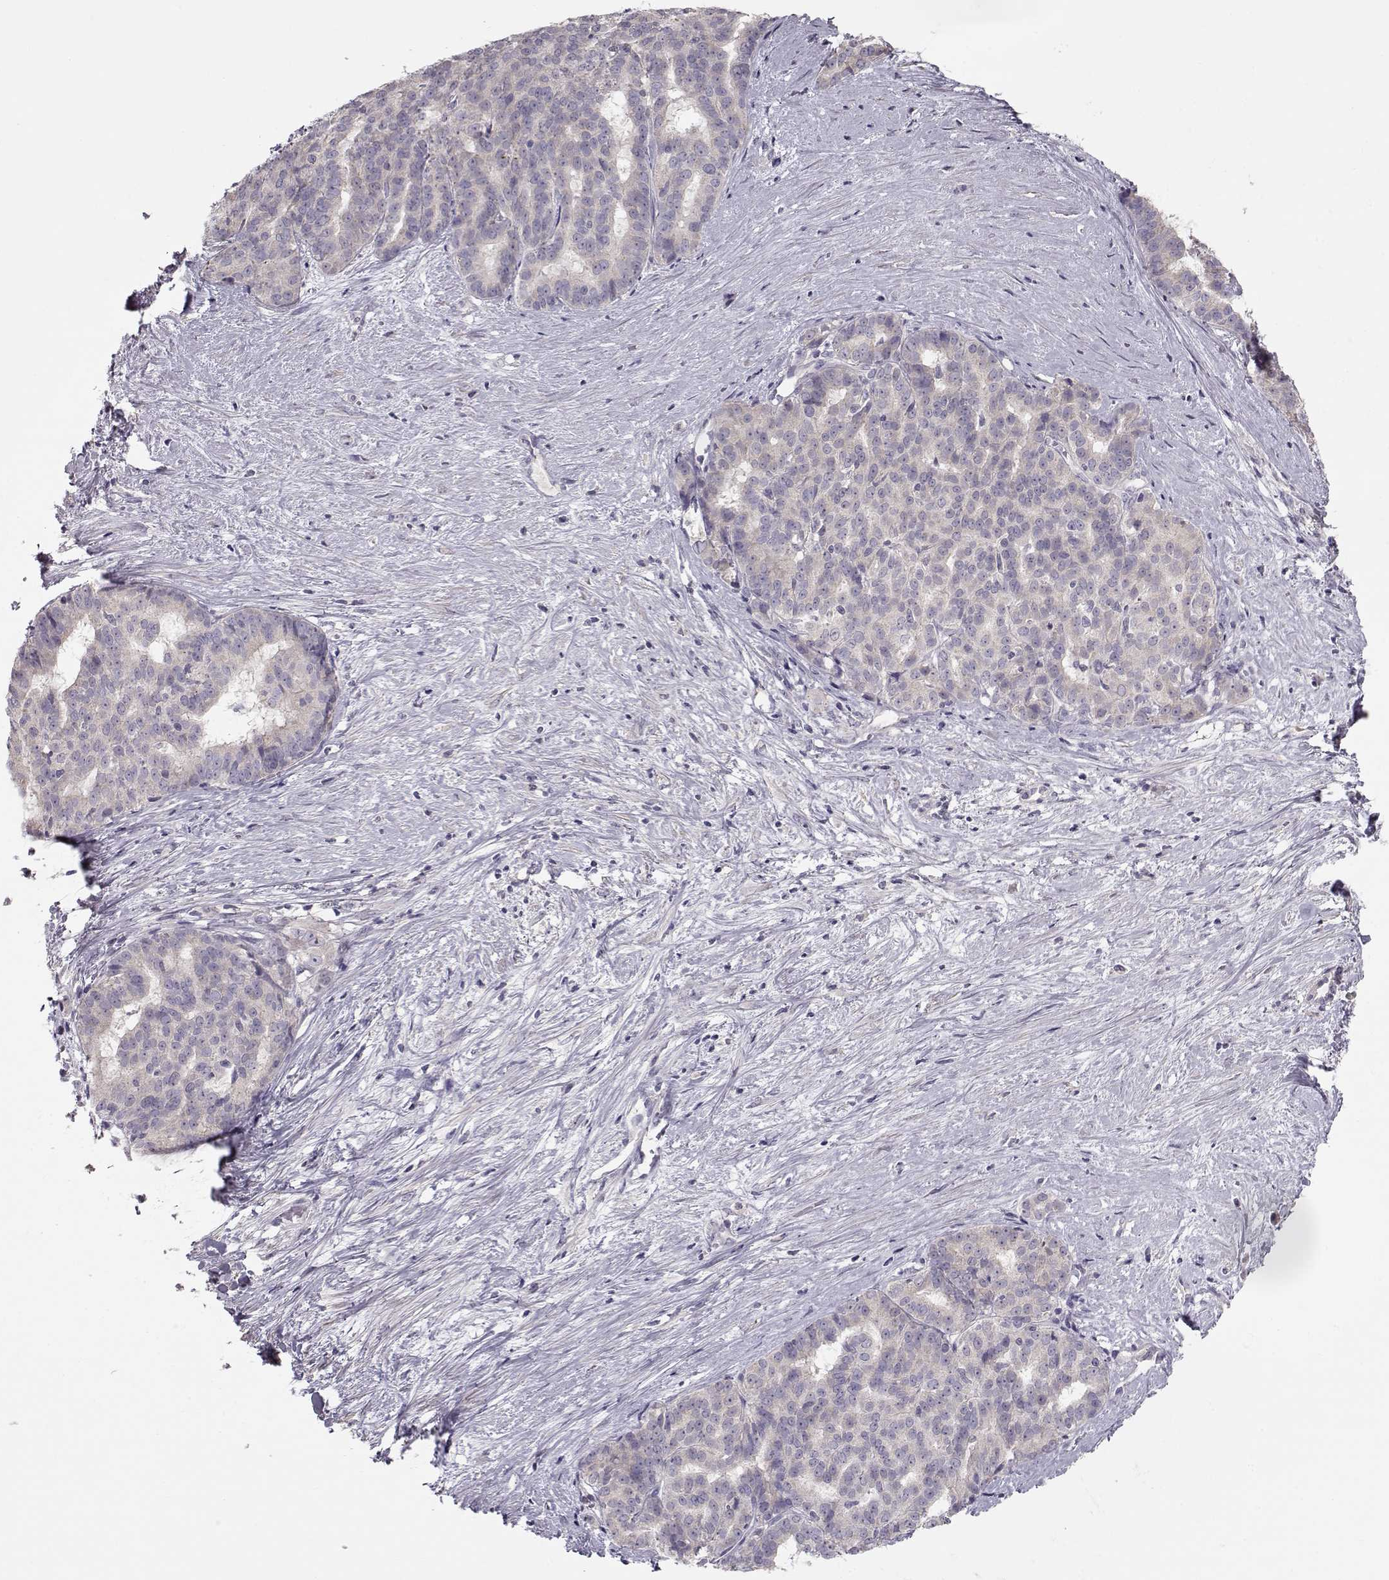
{"staining": {"intensity": "negative", "quantity": "none", "location": "none"}, "tissue": "liver cancer", "cell_type": "Tumor cells", "image_type": "cancer", "snomed": [{"axis": "morphology", "description": "Cholangiocarcinoma"}, {"axis": "topography", "description": "Liver"}], "caption": "There is no significant staining in tumor cells of liver cancer.", "gene": "GRK1", "patient": {"sex": "female", "age": 47}}